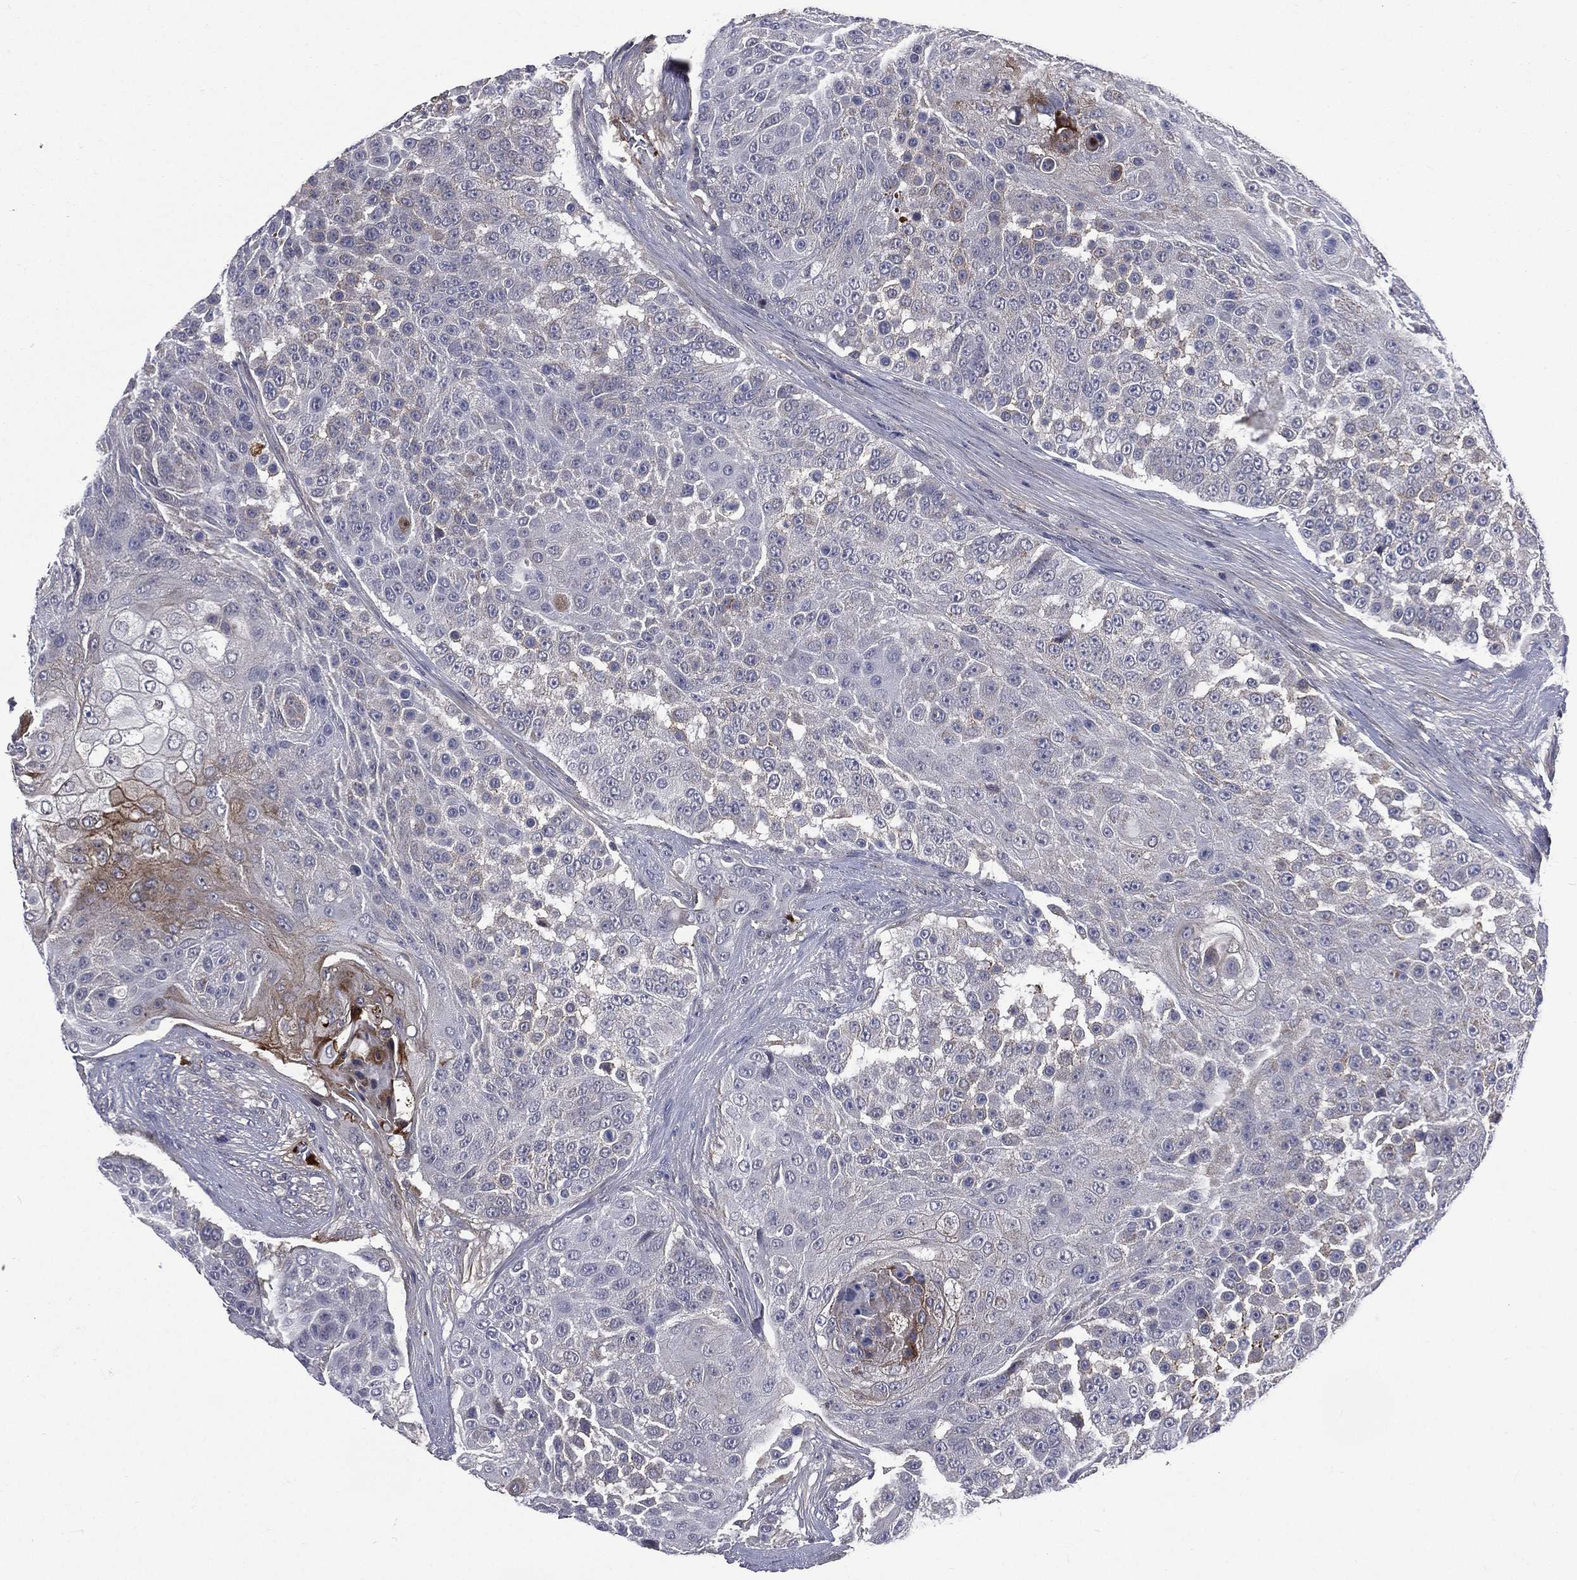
{"staining": {"intensity": "negative", "quantity": "none", "location": "none"}, "tissue": "urothelial cancer", "cell_type": "Tumor cells", "image_type": "cancer", "snomed": [{"axis": "morphology", "description": "Urothelial carcinoma, High grade"}, {"axis": "topography", "description": "Urinary bladder"}], "caption": "The image reveals no staining of tumor cells in urothelial carcinoma (high-grade). (Immunohistochemistry, brightfield microscopy, high magnification).", "gene": "FGG", "patient": {"sex": "female", "age": 63}}